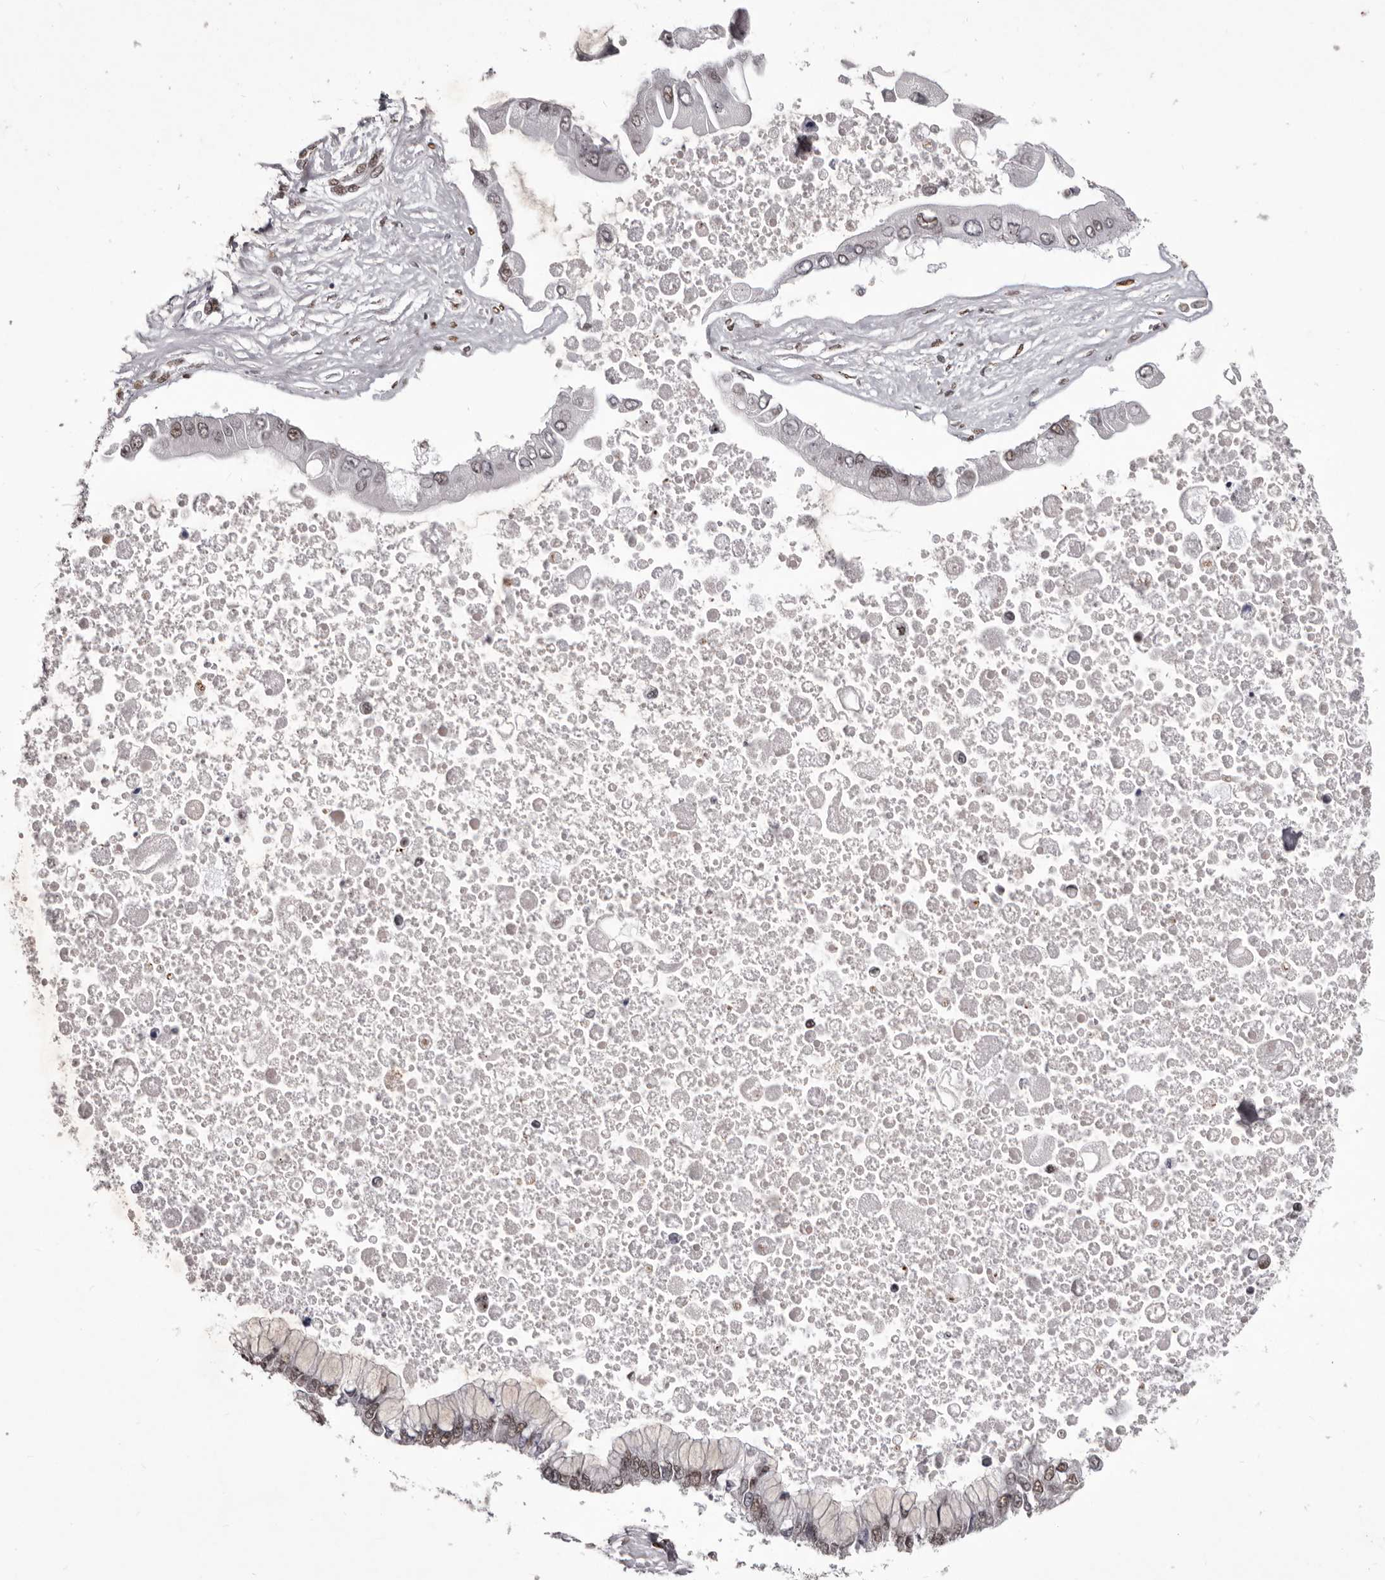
{"staining": {"intensity": "weak", "quantity": ">75%", "location": "nuclear"}, "tissue": "liver cancer", "cell_type": "Tumor cells", "image_type": "cancer", "snomed": [{"axis": "morphology", "description": "Cholangiocarcinoma"}, {"axis": "topography", "description": "Liver"}], "caption": "Human cholangiocarcinoma (liver) stained with a protein marker shows weak staining in tumor cells.", "gene": "NUMA1", "patient": {"sex": "male", "age": 50}}